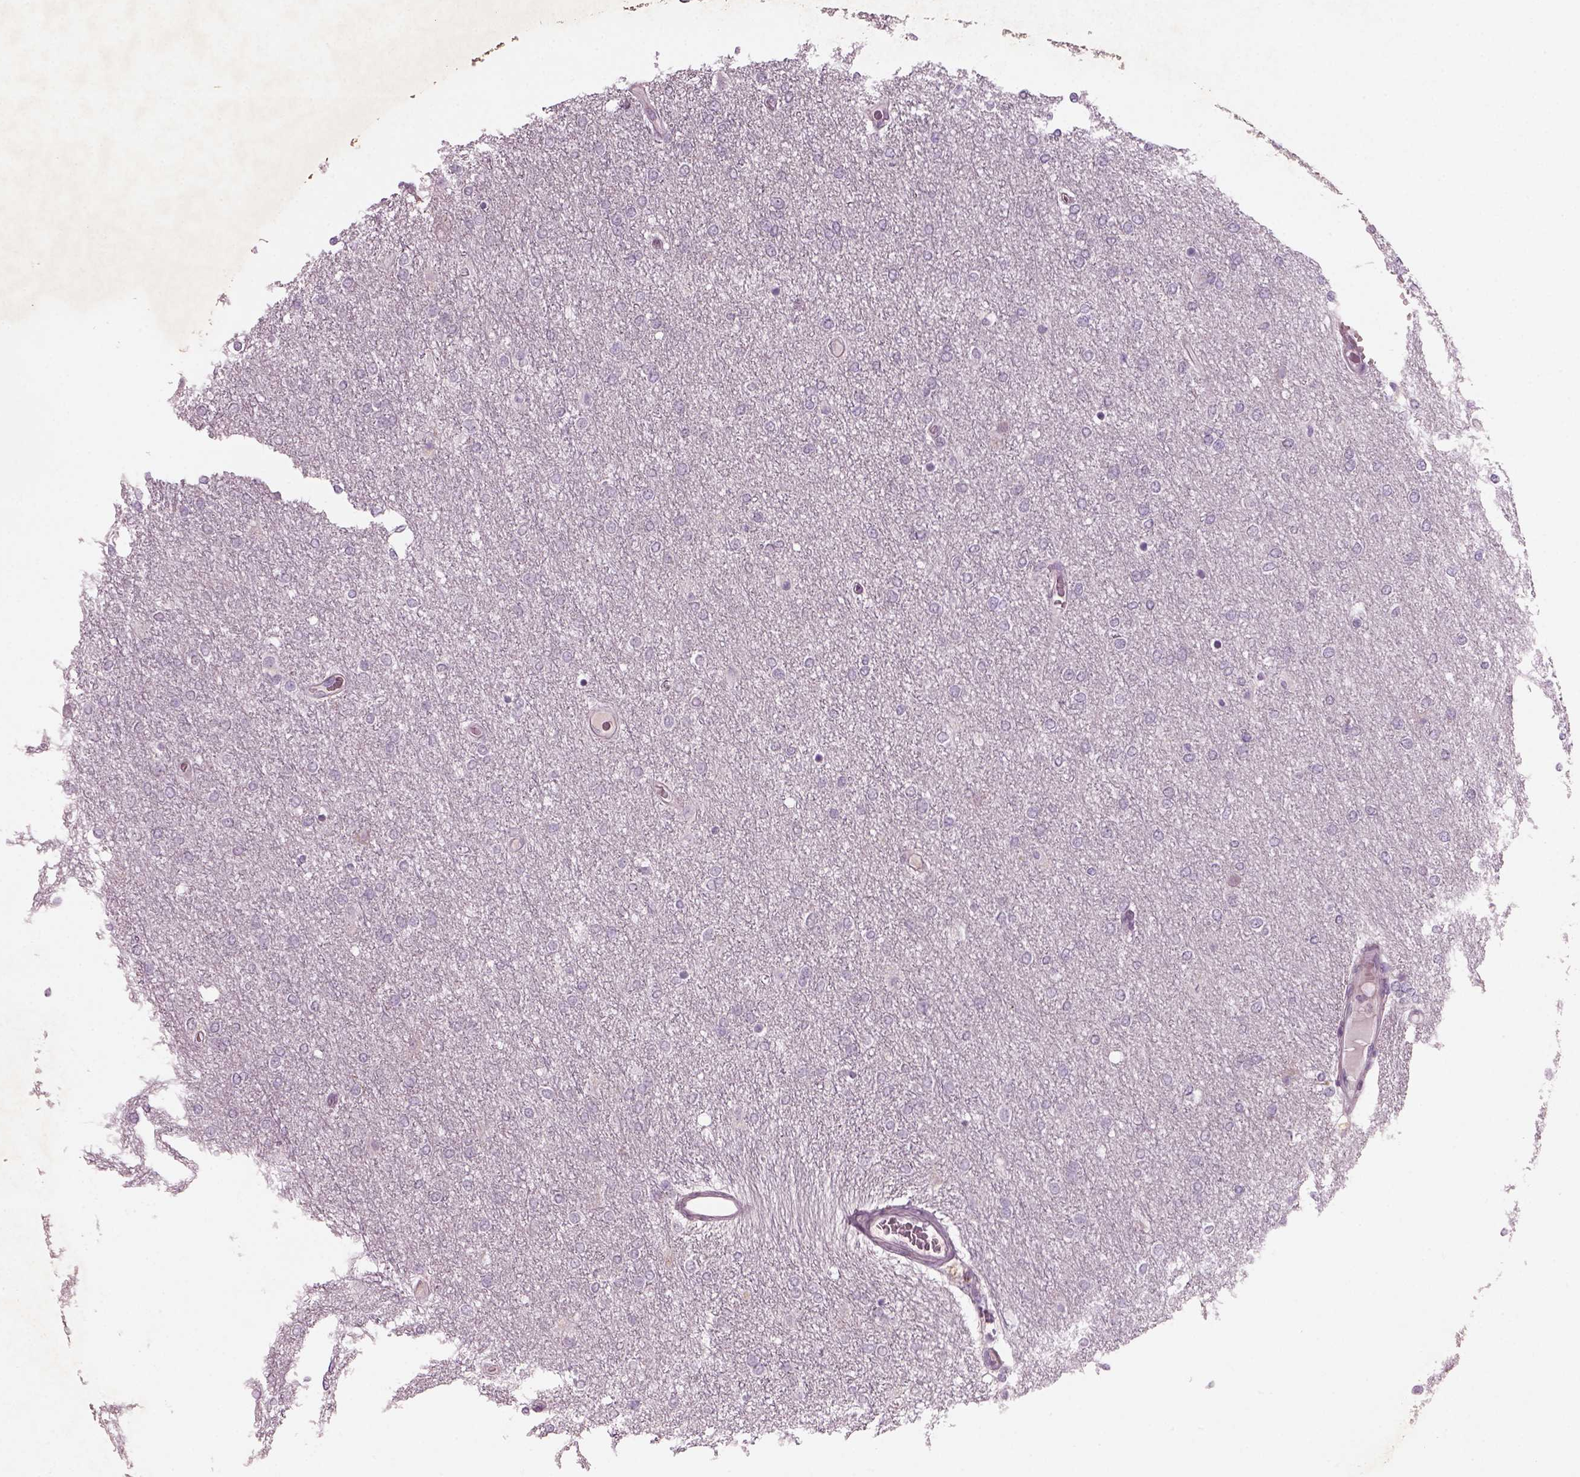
{"staining": {"intensity": "negative", "quantity": "none", "location": "none"}, "tissue": "glioma", "cell_type": "Tumor cells", "image_type": "cancer", "snomed": [{"axis": "morphology", "description": "Glioma, malignant, High grade"}, {"axis": "topography", "description": "Brain"}], "caption": "Immunohistochemical staining of human high-grade glioma (malignant) exhibits no significant positivity in tumor cells.", "gene": "PENK", "patient": {"sex": "female", "age": 61}}